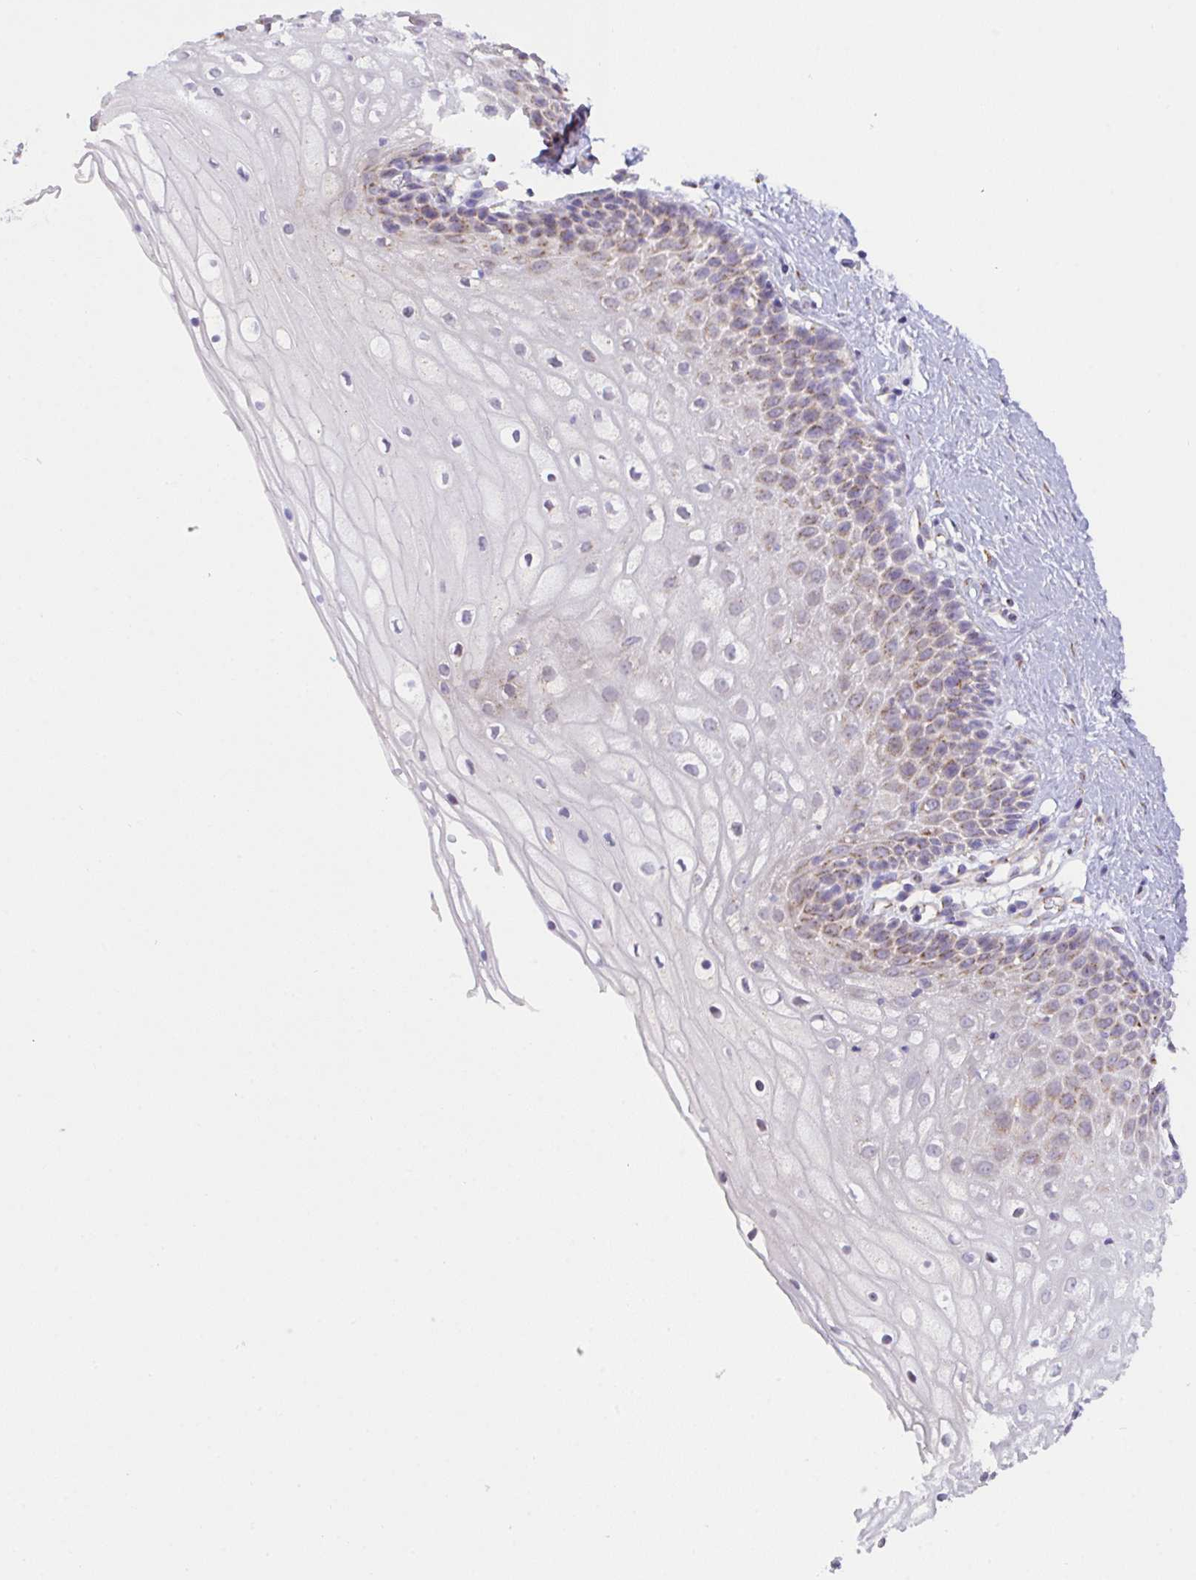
{"staining": {"intensity": "weak", "quantity": "25%-75%", "location": "cytoplasmic/membranous"}, "tissue": "cervix", "cell_type": "Glandular cells", "image_type": "normal", "snomed": [{"axis": "morphology", "description": "Normal tissue, NOS"}, {"axis": "topography", "description": "Cervix"}], "caption": "Cervix stained for a protein (brown) reveals weak cytoplasmic/membranous positive positivity in approximately 25%-75% of glandular cells.", "gene": "MIA3", "patient": {"sex": "female", "age": 36}}